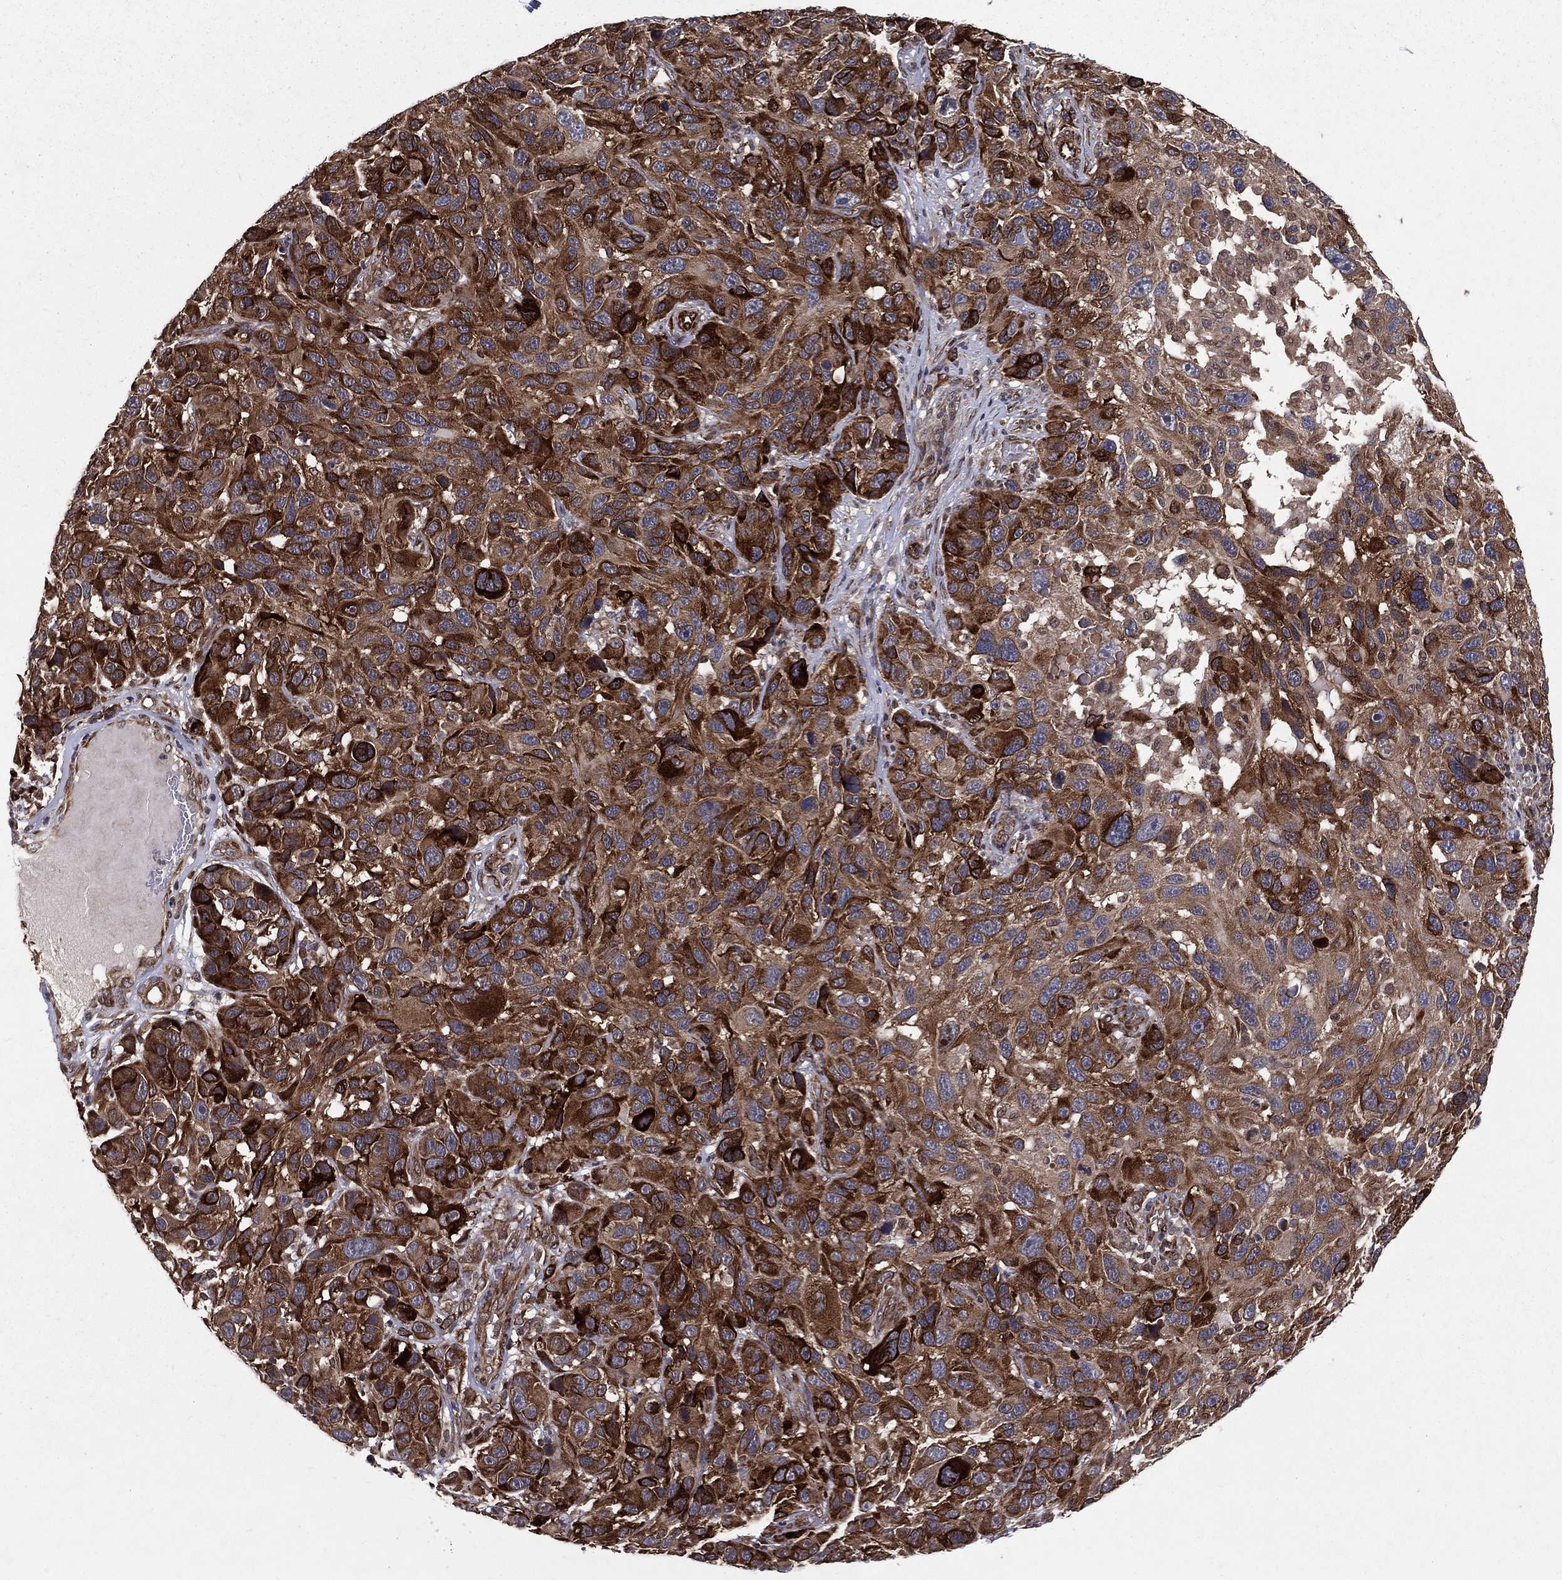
{"staining": {"intensity": "strong", "quantity": ">75%", "location": "cytoplasmic/membranous"}, "tissue": "melanoma", "cell_type": "Tumor cells", "image_type": "cancer", "snomed": [{"axis": "morphology", "description": "Malignant melanoma, NOS"}, {"axis": "topography", "description": "Skin"}], "caption": "Tumor cells display strong cytoplasmic/membranous expression in about >75% of cells in malignant melanoma. The staining was performed using DAB (3,3'-diaminobenzidine) to visualize the protein expression in brown, while the nuclei were stained in blue with hematoxylin (Magnification: 20x).", "gene": "CERS2", "patient": {"sex": "male", "age": 53}}